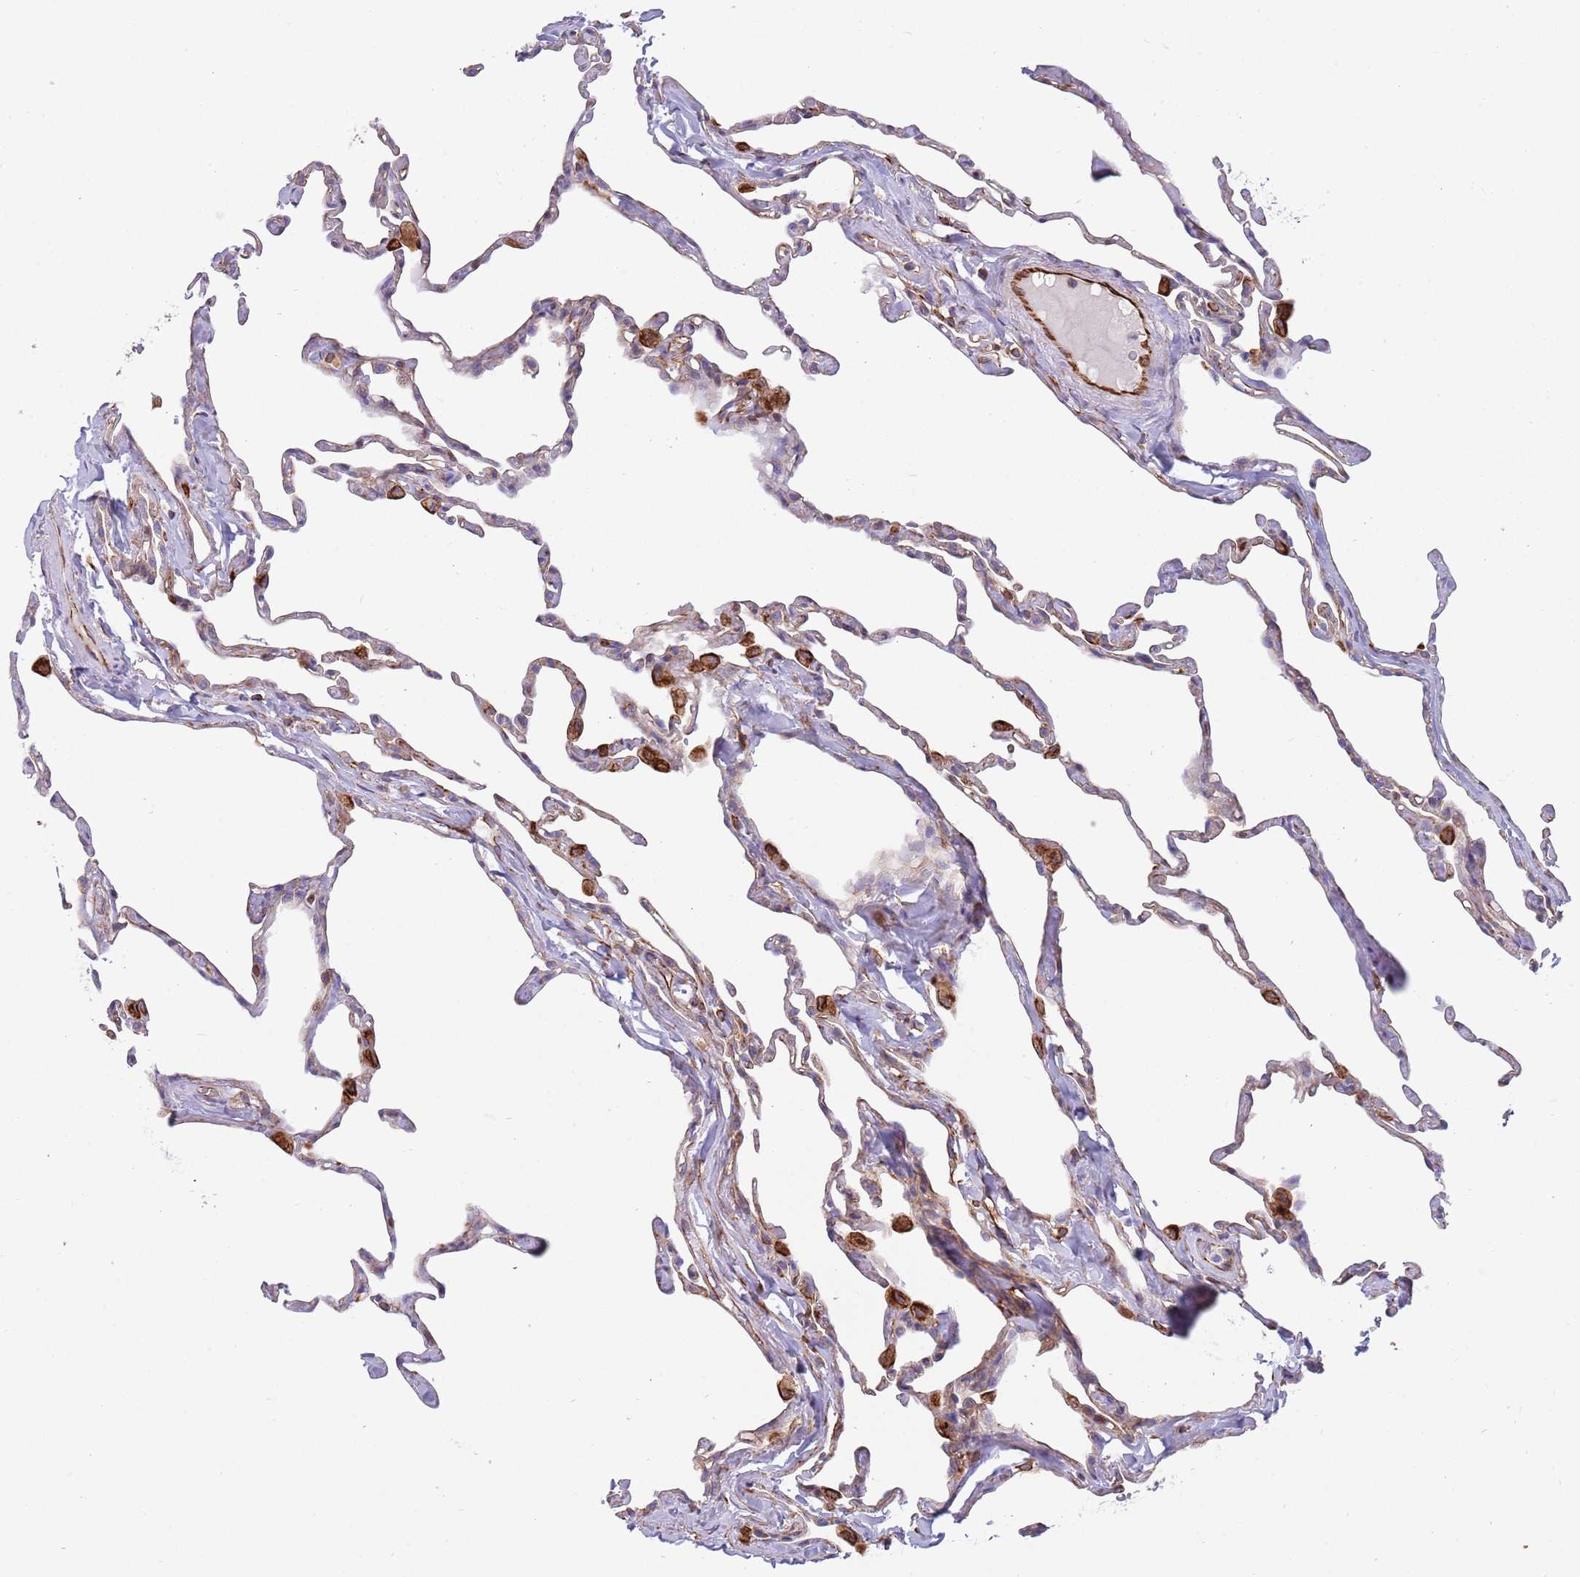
{"staining": {"intensity": "weak", "quantity": "25%-75%", "location": "cytoplasmic/membranous"}, "tissue": "lung", "cell_type": "Alveolar cells", "image_type": "normal", "snomed": [{"axis": "morphology", "description": "Normal tissue, NOS"}, {"axis": "topography", "description": "Lung"}], "caption": "This image exhibits unremarkable lung stained with immunohistochemistry to label a protein in brown. The cytoplasmic/membranous of alveolar cells show weak positivity for the protein. Nuclei are counter-stained blue.", "gene": "MOGAT1", "patient": {"sex": "male", "age": 65}}